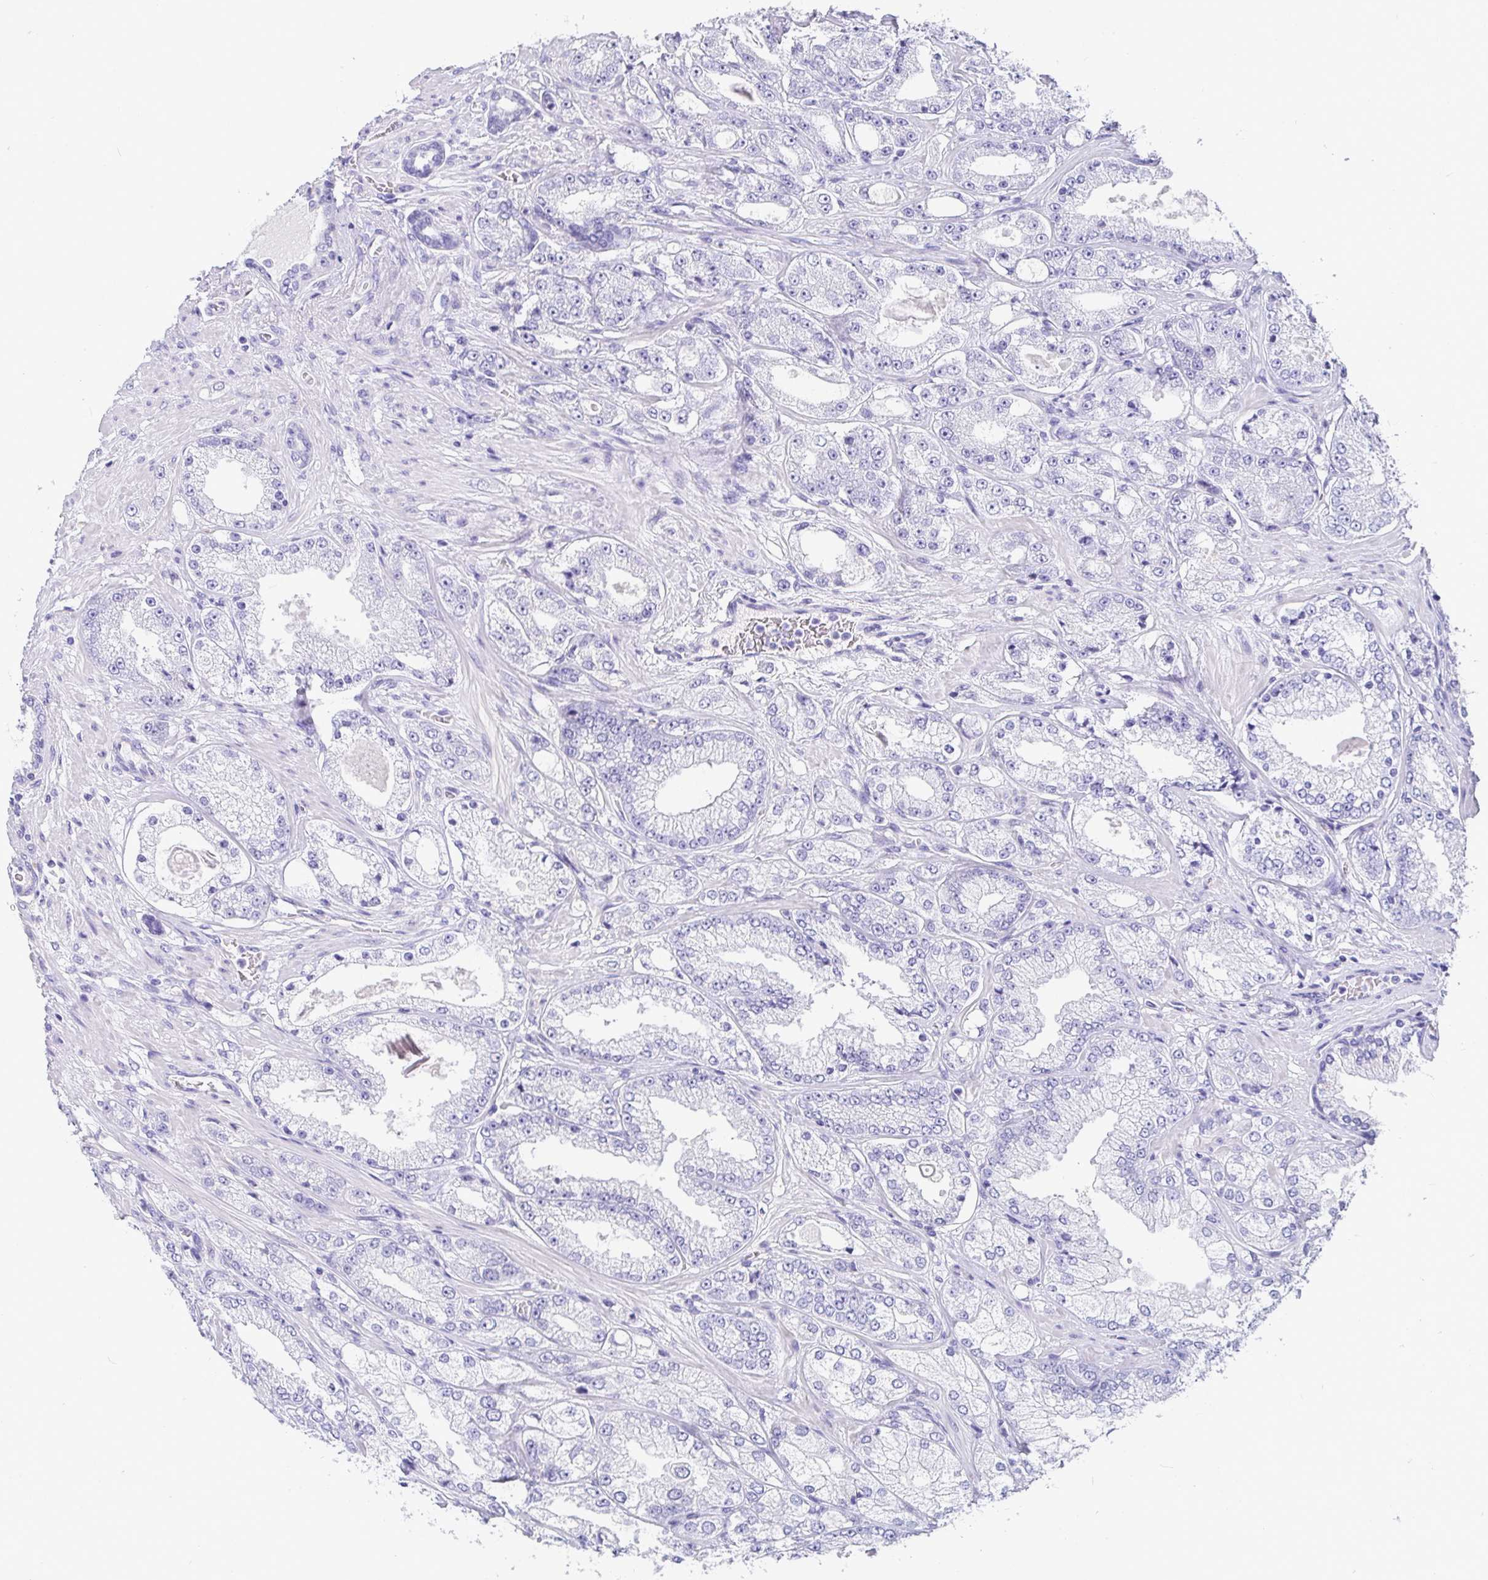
{"staining": {"intensity": "negative", "quantity": "none", "location": "none"}, "tissue": "prostate cancer", "cell_type": "Tumor cells", "image_type": "cancer", "snomed": [{"axis": "morphology", "description": "Normal tissue, NOS"}, {"axis": "morphology", "description": "Adenocarcinoma, High grade"}, {"axis": "topography", "description": "Prostate"}, {"axis": "topography", "description": "Peripheral nerve tissue"}], "caption": "This is an immunohistochemistry (IHC) micrograph of adenocarcinoma (high-grade) (prostate). There is no positivity in tumor cells.", "gene": "TMEM241", "patient": {"sex": "male", "age": 68}}